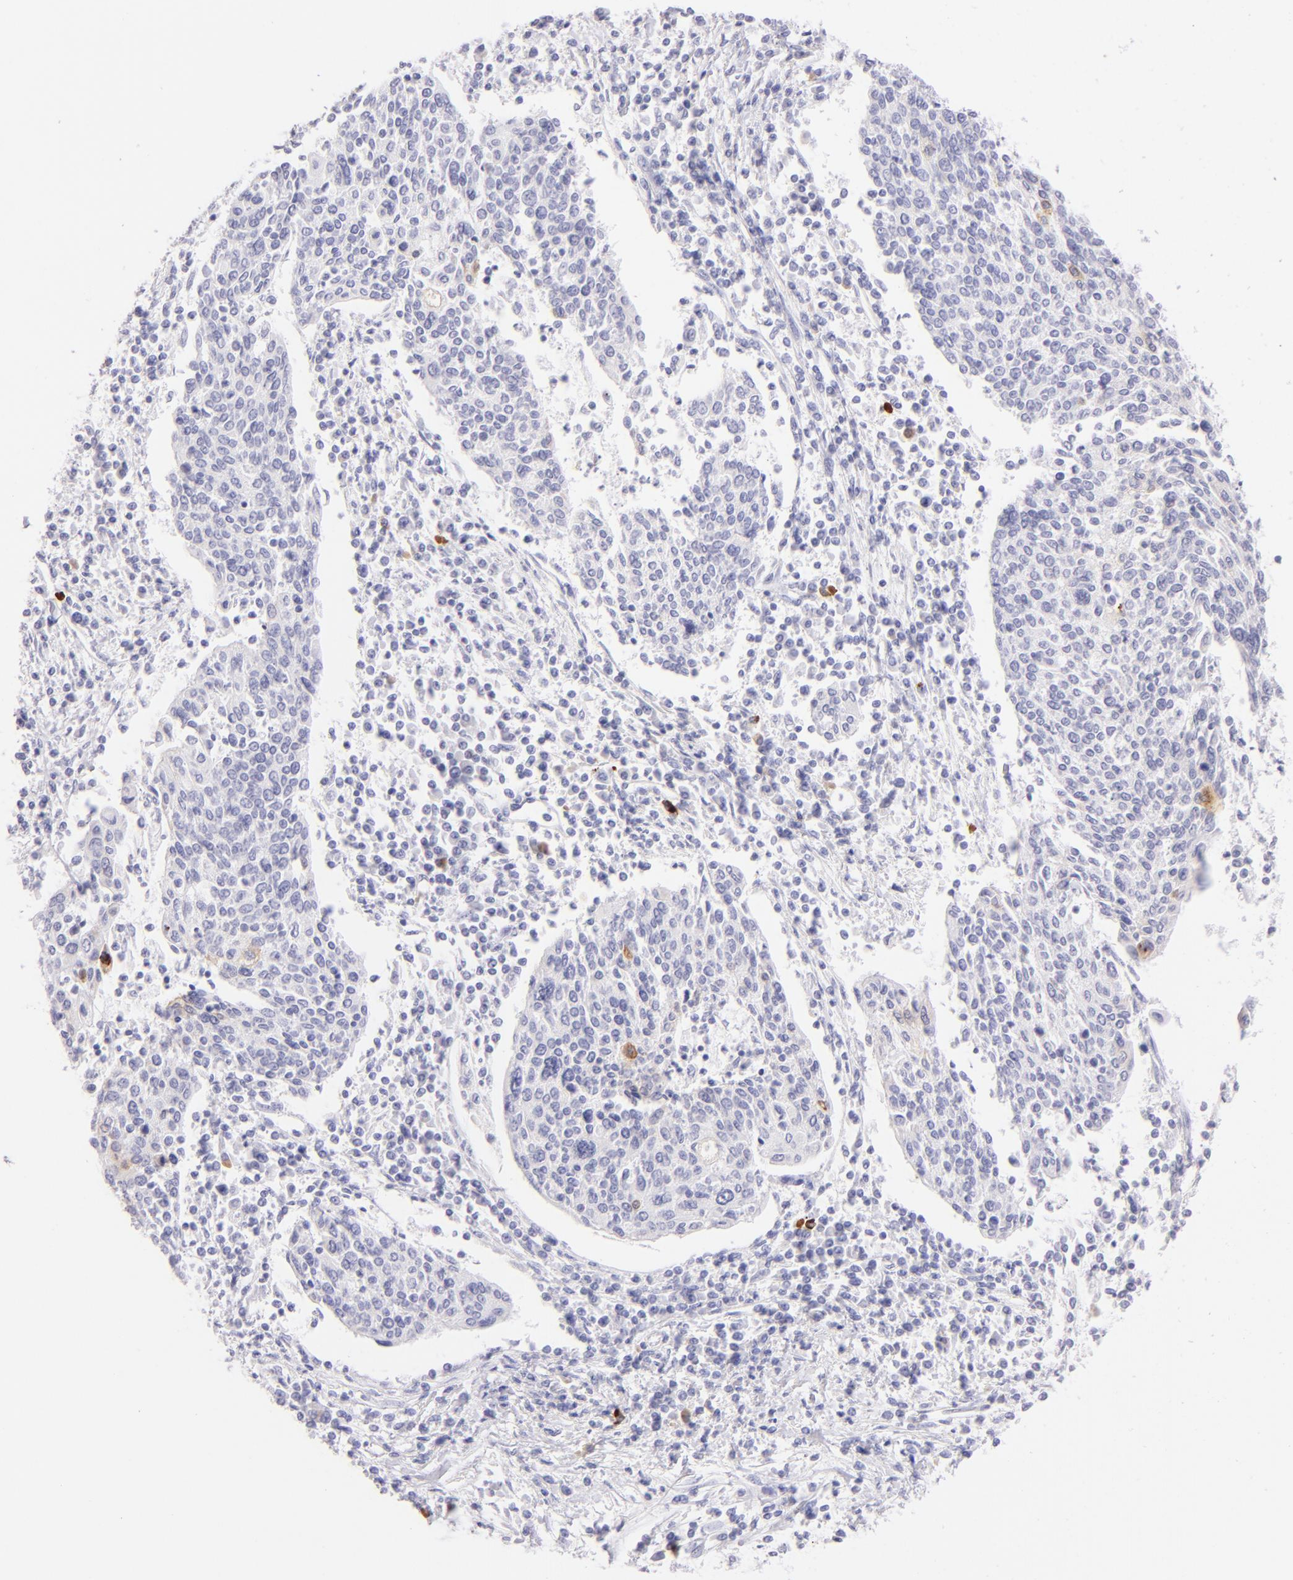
{"staining": {"intensity": "negative", "quantity": "none", "location": "none"}, "tissue": "cervical cancer", "cell_type": "Tumor cells", "image_type": "cancer", "snomed": [{"axis": "morphology", "description": "Squamous cell carcinoma, NOS"}, {"axis": "topography", "description": "Cervix"}], "caption": "This is an immunohistochemistry micrograph of human squamous cell carcinoma (cervical). There is no staining in tumor cells.", "gene": "SDC1", "patient": {"sex": "female", "age": 40}}